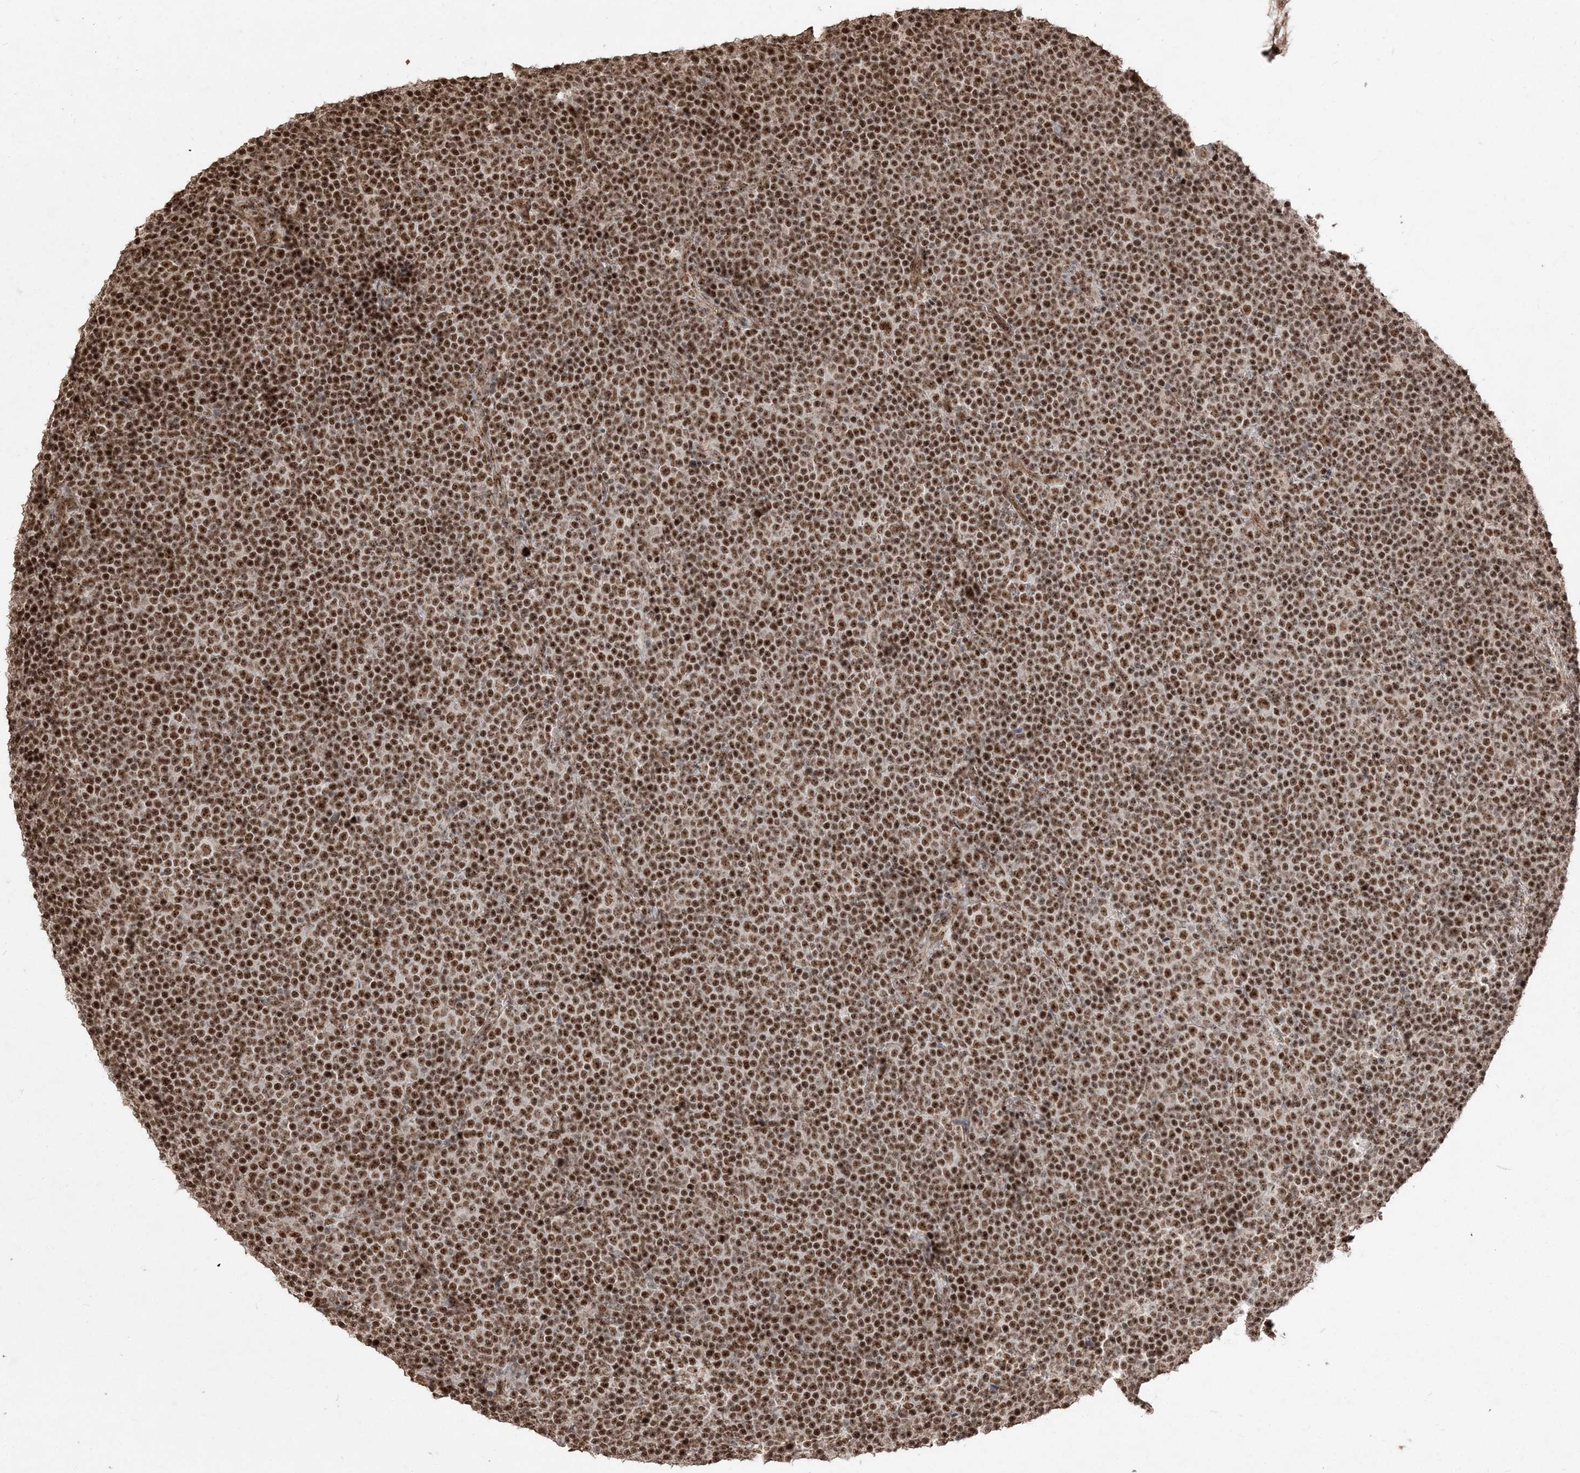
{"staining": {"intensity": "moderate", "quantity": ">75%", "location": "nuclear"}, "tissue": "lymphoma", "cell_type": "Tumor cells", "image_type": "cancer", "snomed": [{"axis": "morphology", "description": "Malignant lymphoma, non-Hodgkin's type, Low grade"}, {"axis": "topography", "description": "Lymph node"}], "caption": "Low-grade malignant lymphoma, non-Hodgkin's type was stained to show a protein in brown. There is medium levels of moderate nuclear positivity in about >75% of tumor cells. (IHC, brightfield microscopy, high magnification).", "gene": "RBM17", "patient": {"sex": "female", "age": 67}}